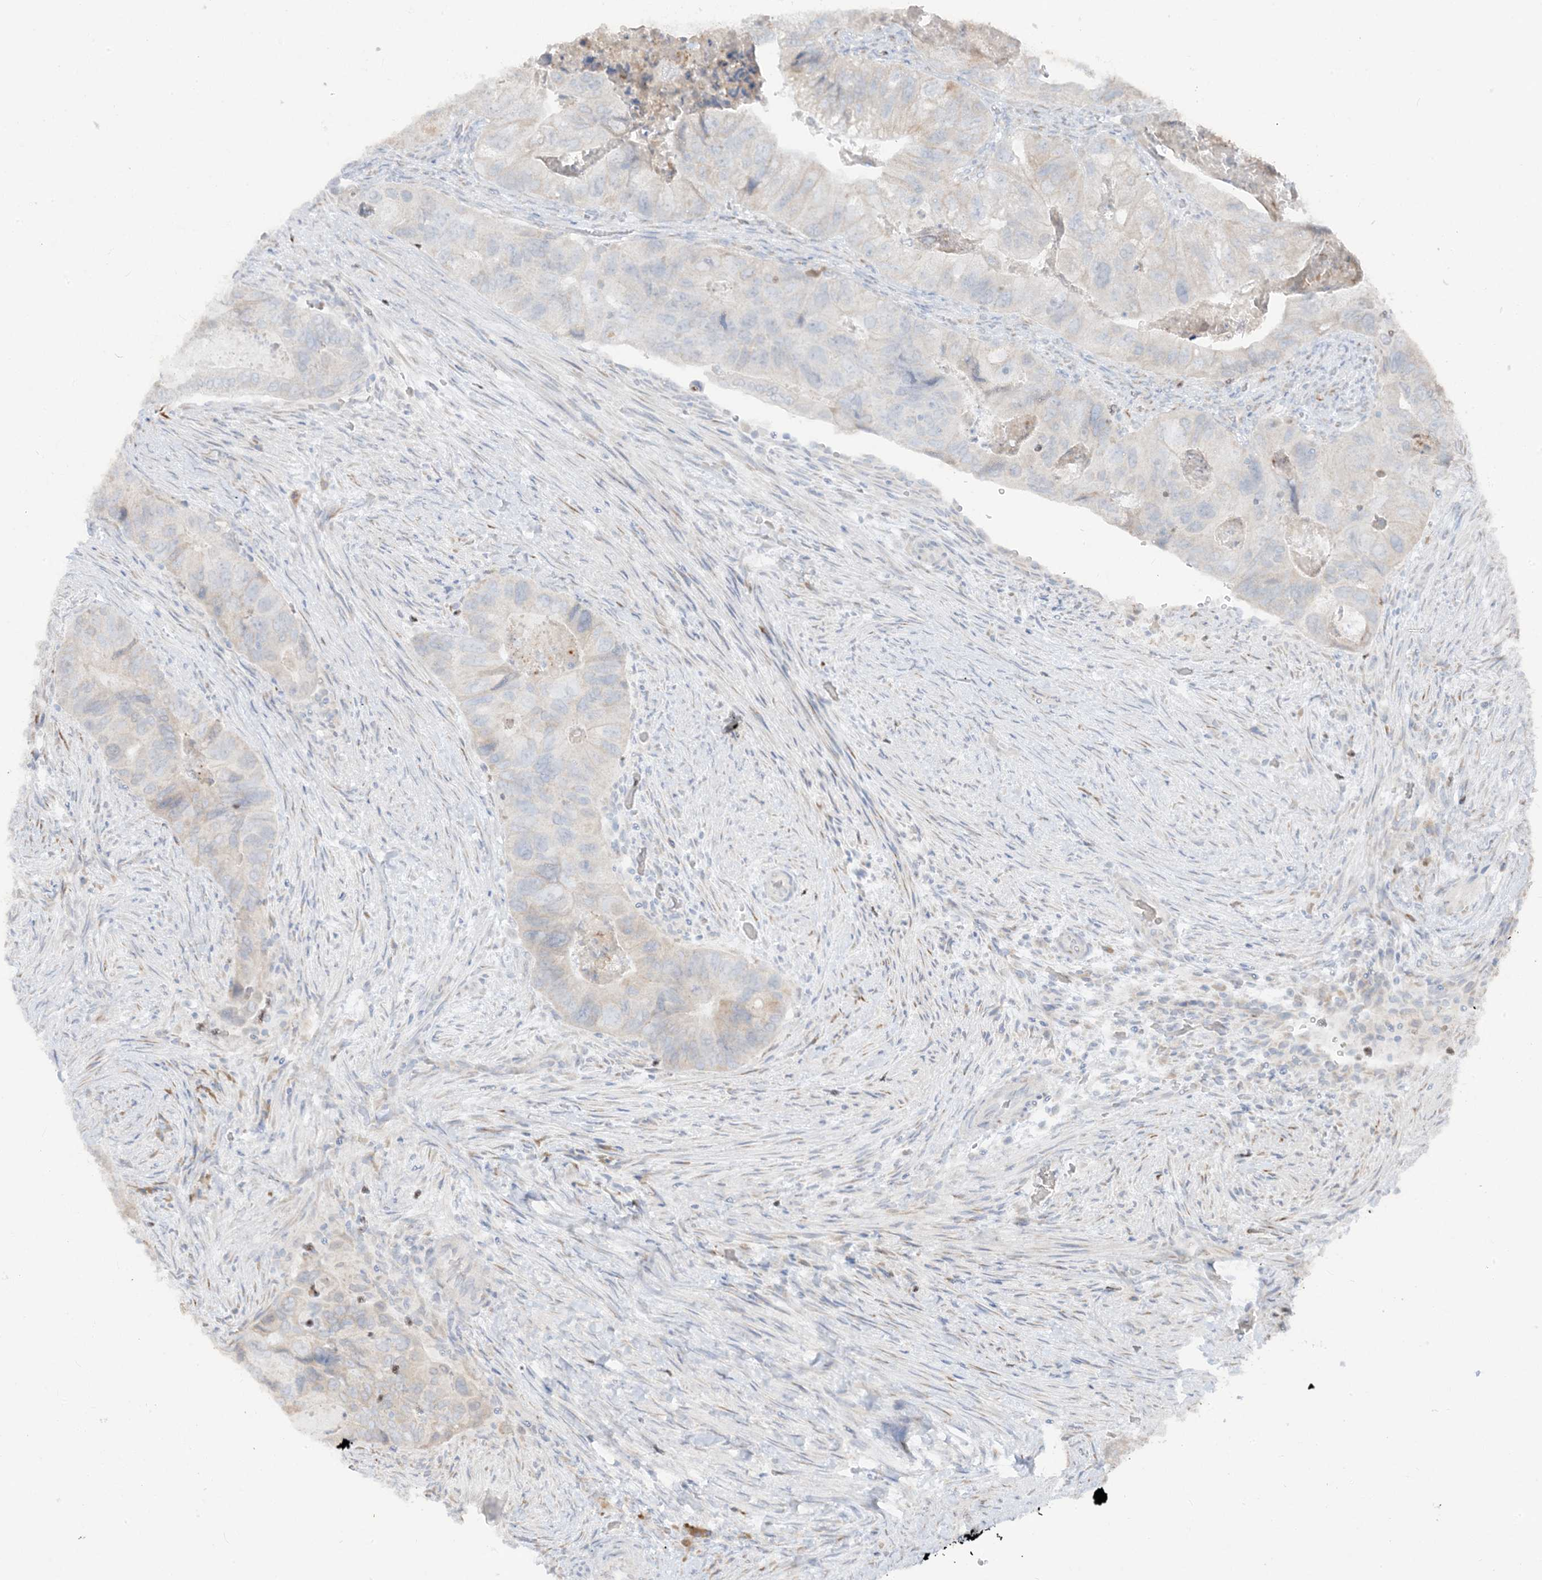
{"staining": {"intensity": "negative", "quantity": "none", "location": "none"}, "tissue": "colorectal cancer", "cell_type": "Tumor cells", "image_type": "cancer", "snomed": [{"axis": "morphology", "description": "Adenocarcinoma, NOS"}, {"axis": "topography", "description": "Rectum"}], "caption": "Tumor cells show no significant expression in colorectal cancer.", "gene": "LOXL3", "patient": {"sex": "male", "age": 63}}